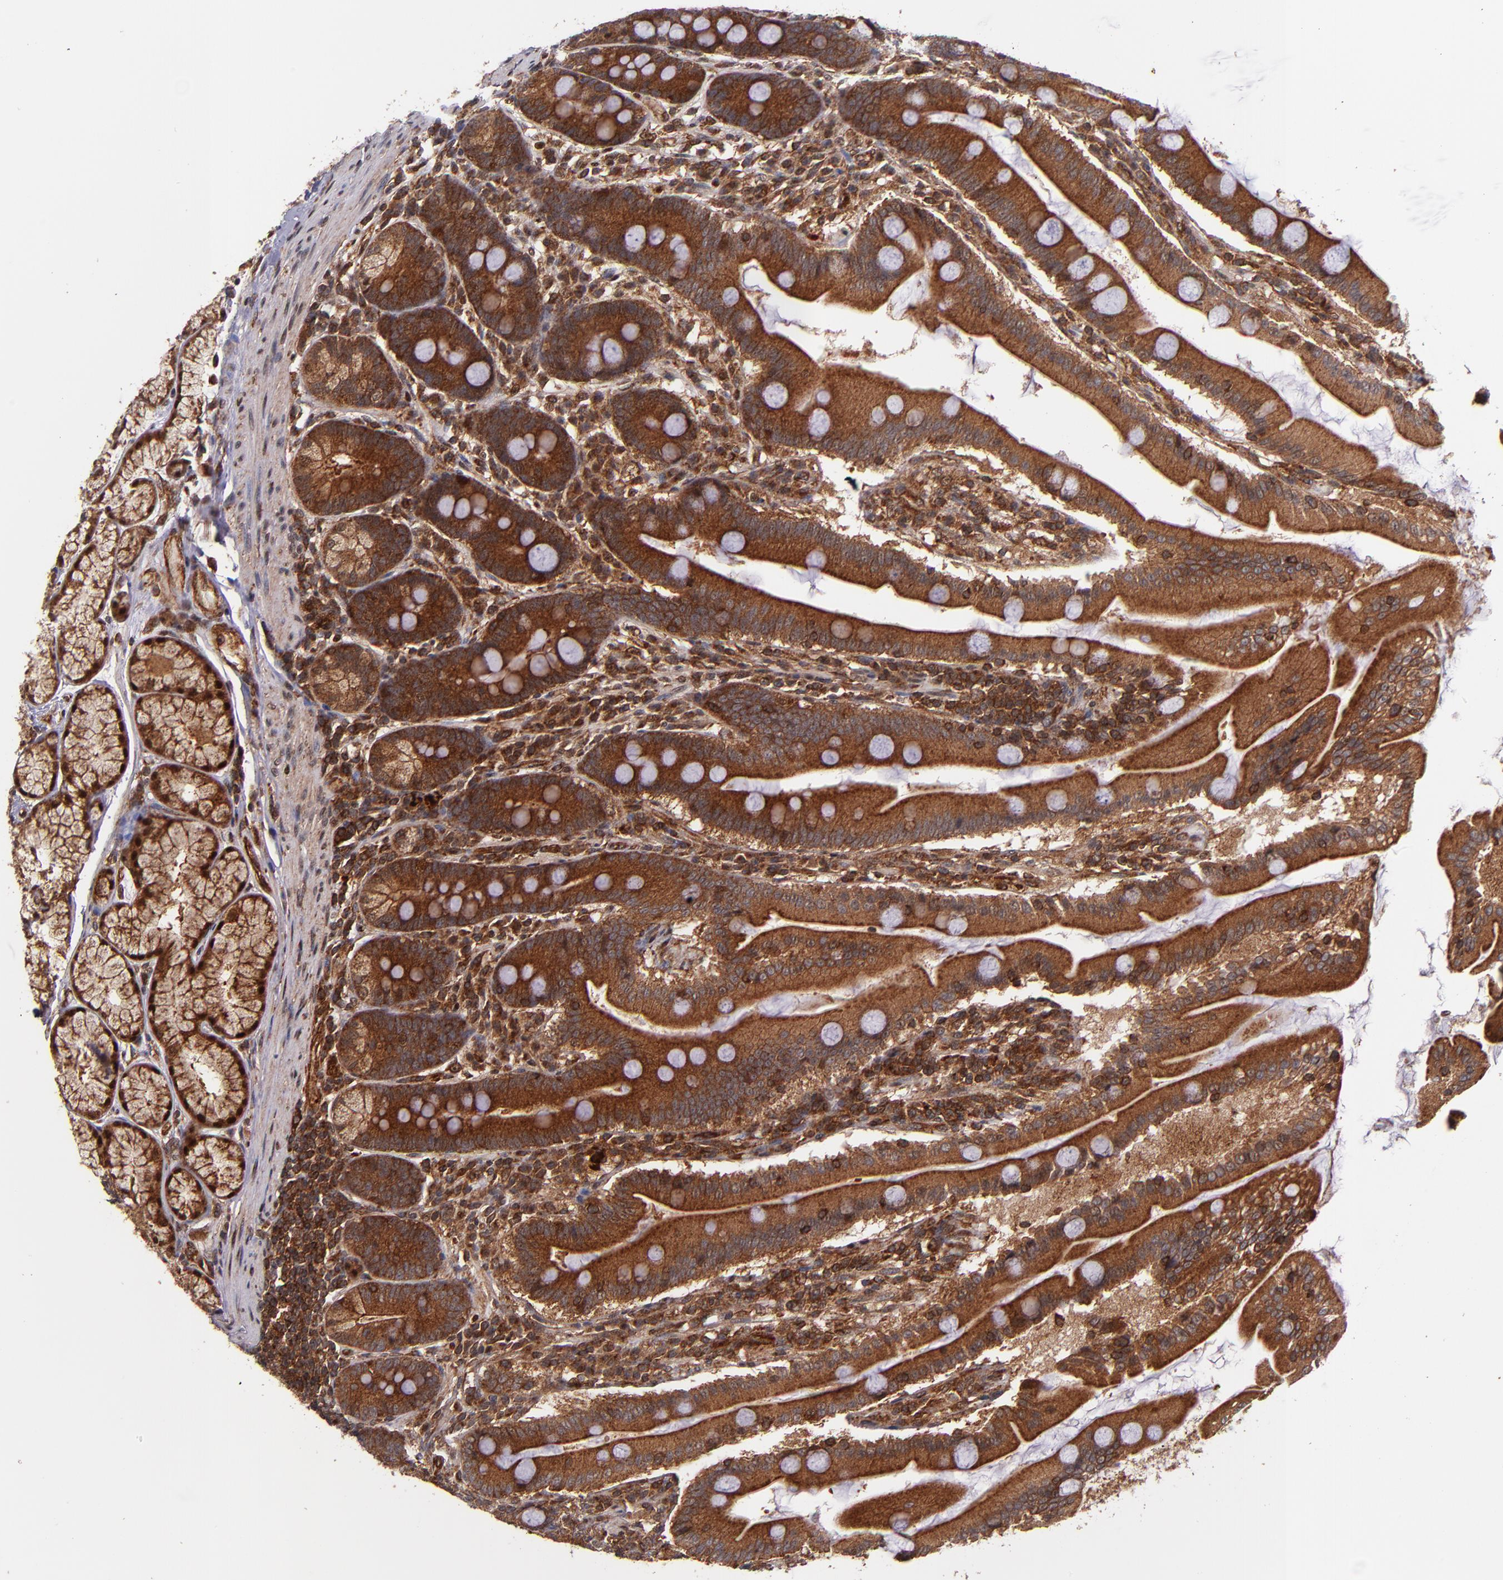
{"staining": {"intensity": "strong", "quantity": ">75%", "location": "cytoplasmic/membranous"}, "tissue": "duodenum", "cell_type": "Glandular cells", "image_type": "normal", "snomed": [{"axis": "morphology", "description": "Normal tissue, NOS"}, {"axis": "topography", "description": "Duodenum"}], "caption": "Immunohistochemistry (IHC) histopathology image of normal human duodenum stained for a protein (brown), which reveals high levels of strong cytoplasmic/membranous staining in approximately >75% of glandular cells.", "gene": "STX8", "patient": {"sex": "female", "age": 64}}